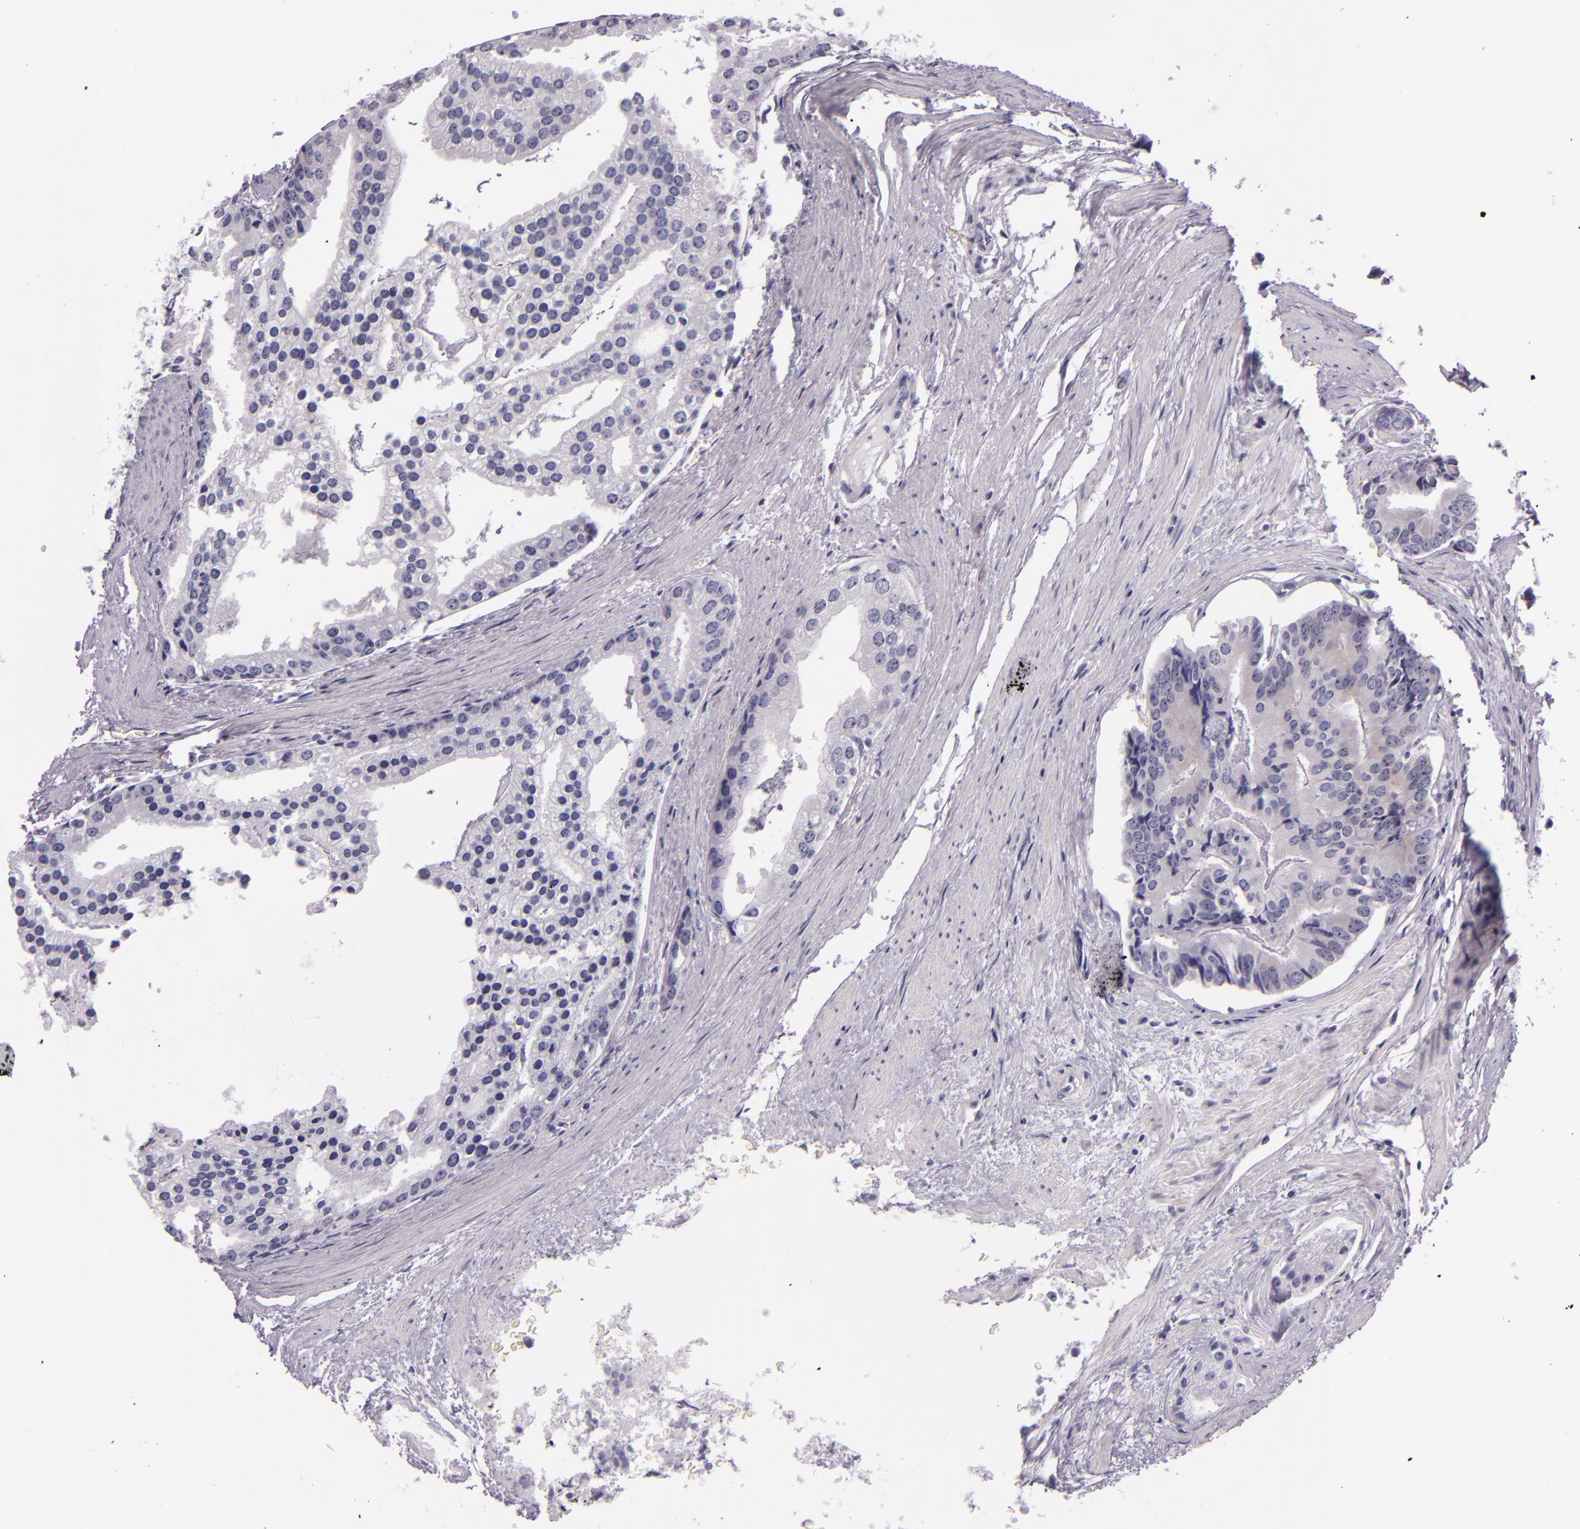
{"staining": {"intensity": "negative", "quantity": "none", "location": "none"}, "tissue": "prostate cancer", "cell_type": "Tumor cells", "image_type": "cancer", "snomed": [{"axis": "morphology", "description": "Adenocarcinoma, High grade"}, {"axis": "topography", "description": "Prostate"}], "caption": "Immunohistochemistry (IHC) image of human high-grade adenocarcinoma (prostate) stained for a protein (brown), which reveals no staining in tumor cells.", "gene": "HSP90AA1", "patient": {"sex": "male", "age": 56}}